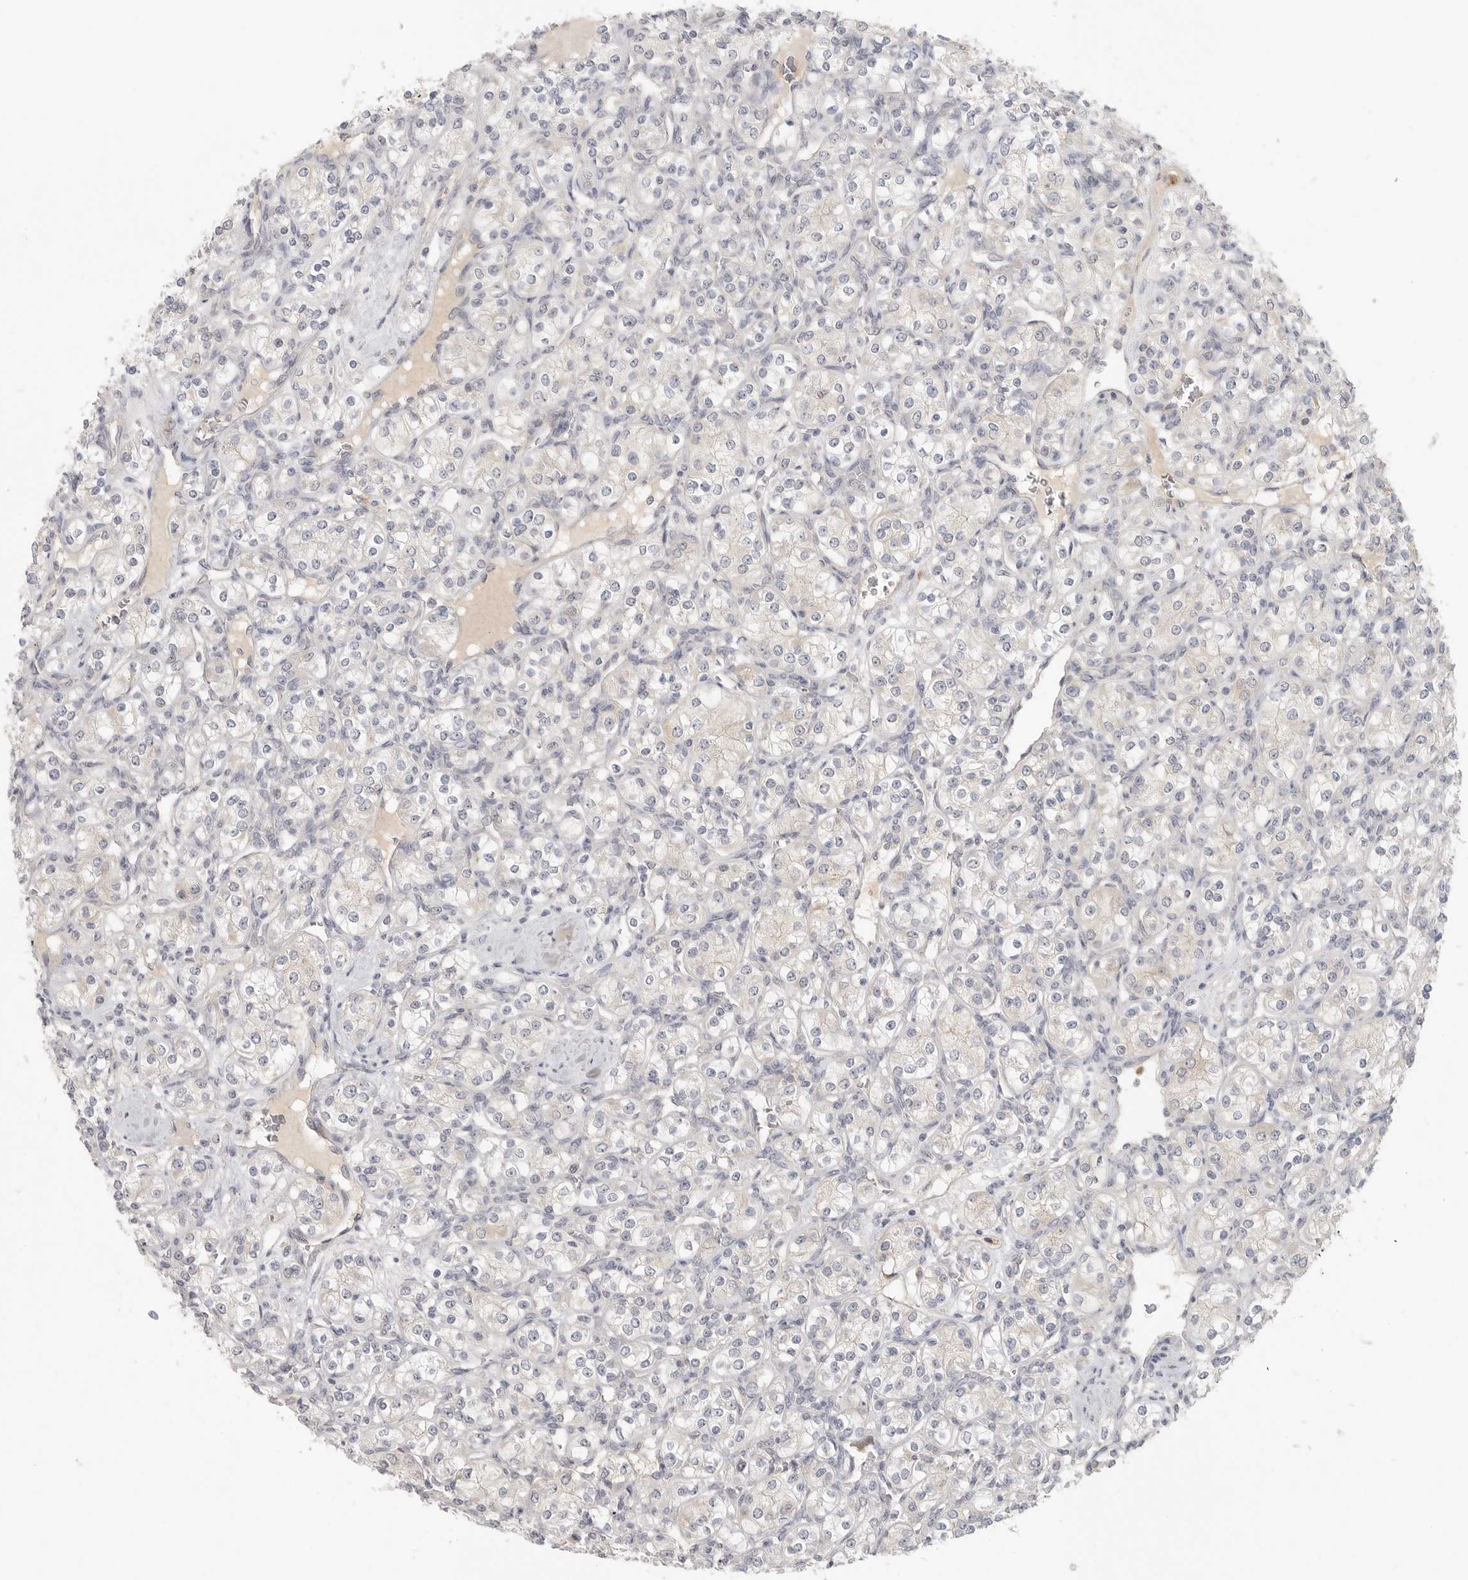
{"staining": {"intensity": "negative", "quantity": "none", "location": "none"}, "tissue": "renal cancer", "cell_type": "Tumor cells", "image_type": "cancer", "snomed": [{"axis": "morphology", "description": "Adenocarcinoma, NOS"}, {"axis": "topography", "description": "Kidney"}], "caption": "There is no significant positivity in tumor cells of renal adenocarcinoma.", "gene": "HDAC6", "patient": {"sex": "male", "age": 77}}